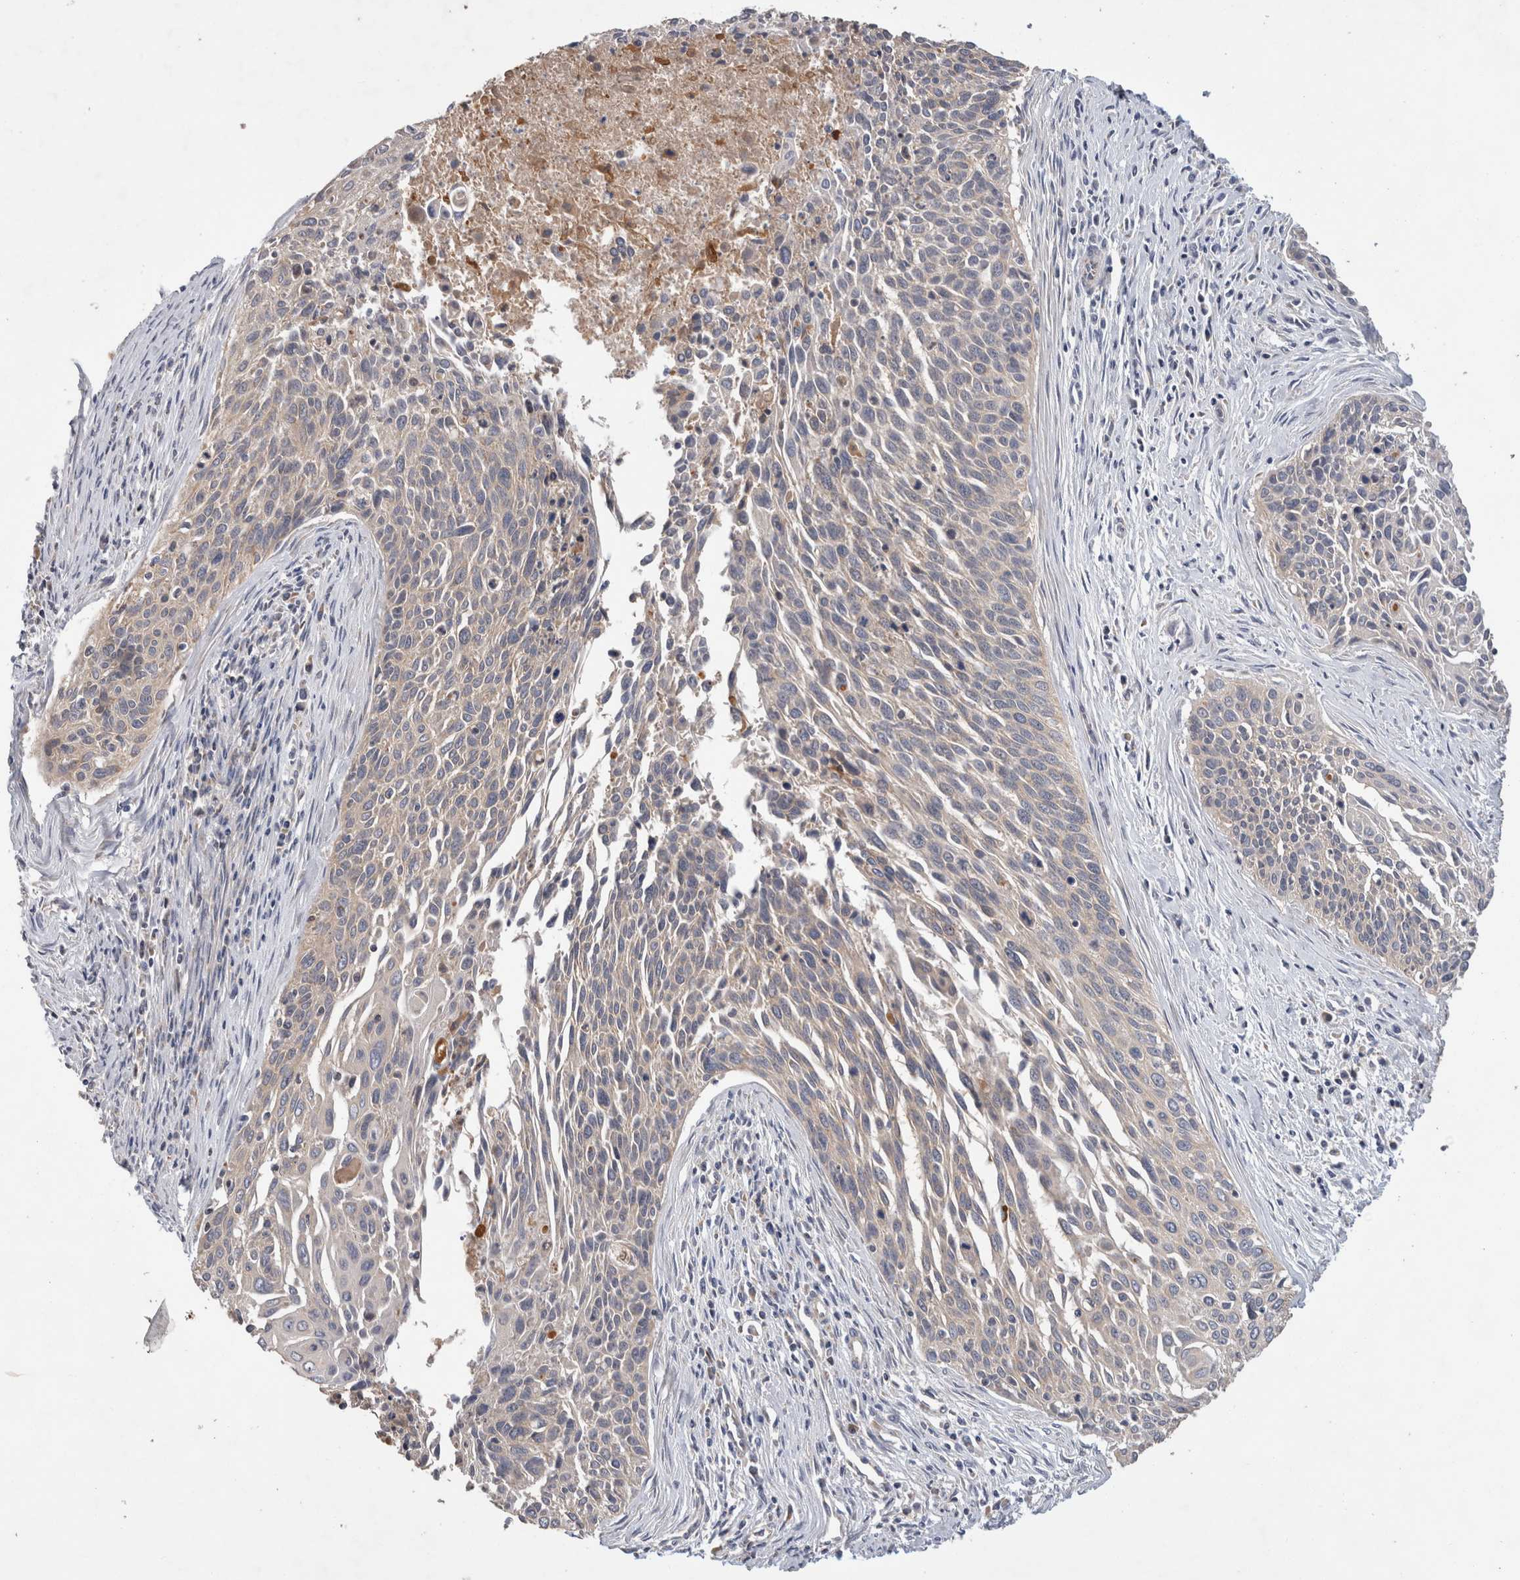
{"staining": {"intensity": "negative", "quantity": "none", "location": "none"}, "tissue": "cervical cancer", "cell_type": "Tumor cells", "image_type": "cancer", "snomed": [{"axis": "morphology", "description": "Squamous cell carcinoma, NOS"}, {"axis": "topography", "description": "Cervix"}], "caption": "High power microscopy image of an immunohistochemistry (IHC) image of cervical cancer, revealing no significant expression in tumor cells.", "gene": "IARS2", "patient": {"sex": "female", "age": 55}}